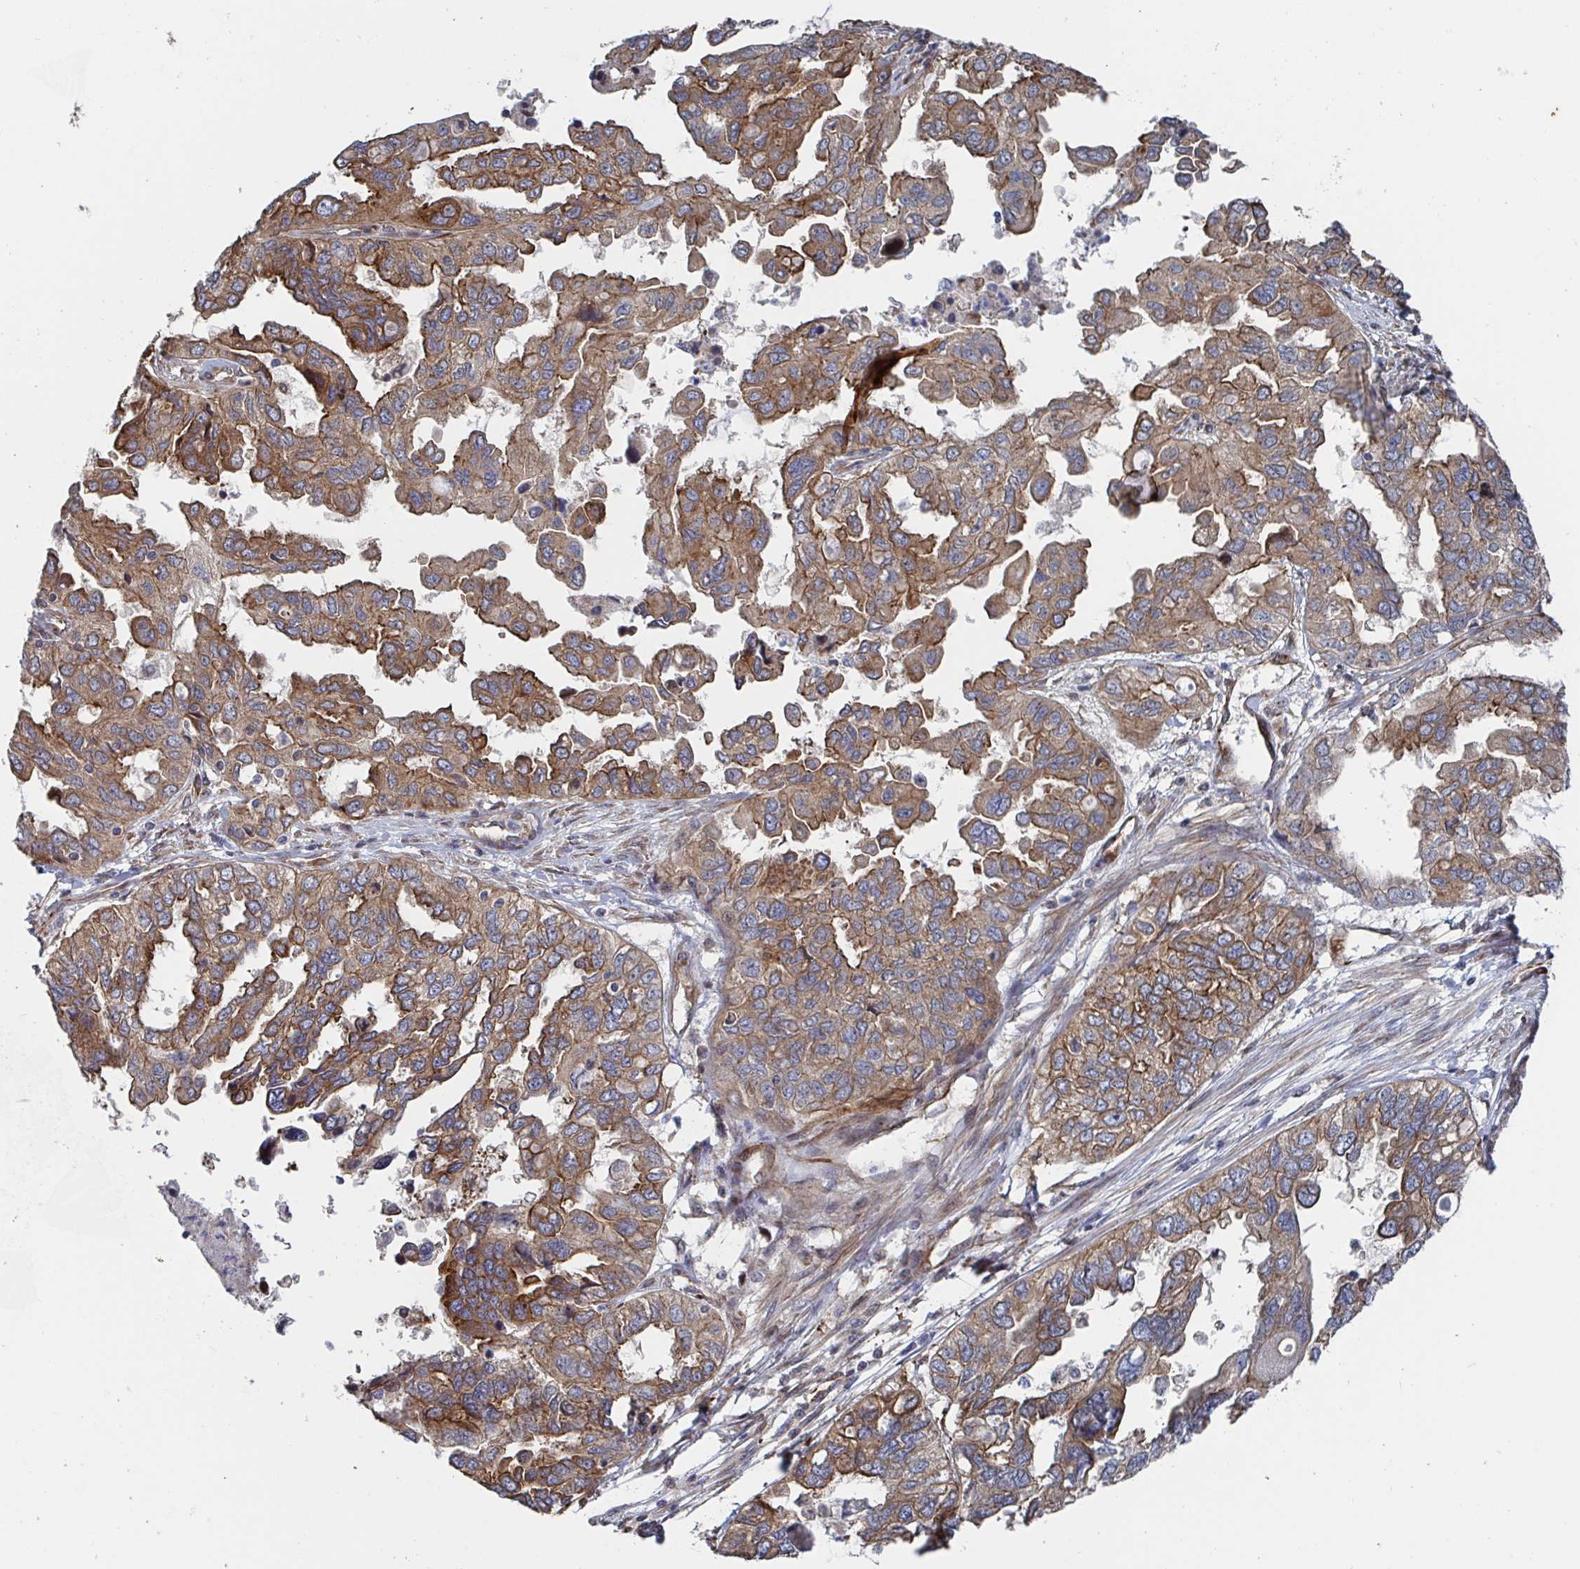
{"staining": {"intensity": "moderate", "quantity": ">75%", "location": "cytoplasmic/membranous"}, "tissue": "ovarian cancer", "cell_type": "Tumor cells", "image_type": "cancer", "snomed": [{"axis": "morphology", "description": "Cystadenocarcinoma, serous, NOS"}, {"axis": "topography", "description": "Ovary"}], "caption": "IHC histopathology image of ovarian cancer (serous cystadenocarcinoma) stained for a protein (brown), which demonstrates medium levels of moderate cytoplasmic/membranous staining in approximately >75% of tumor cells.", "gene": "DVL3", "patient": {"sex": "female", "age": 53}}